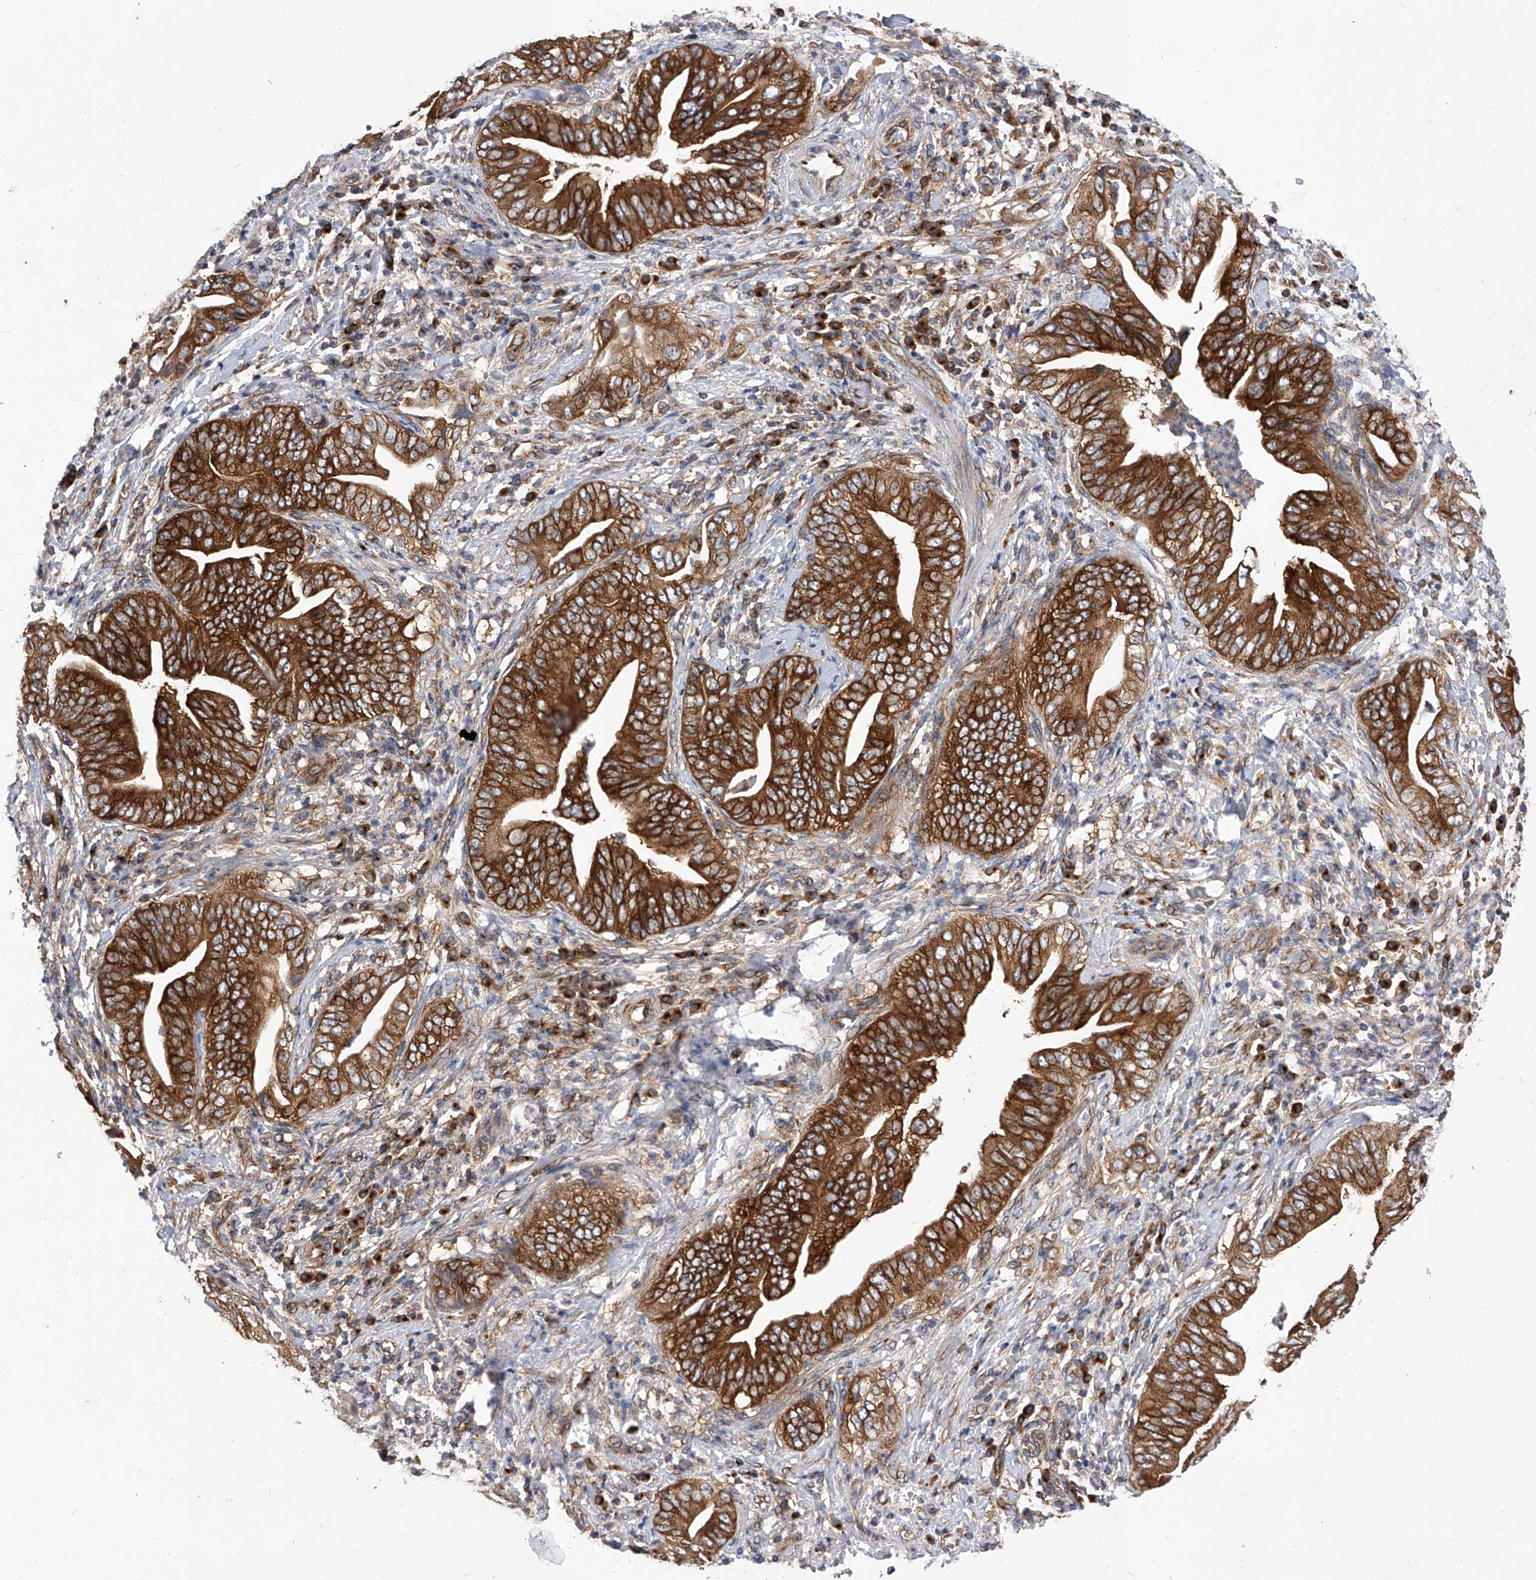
{"staining": {"intensity": "strong", "quantity": ">75%", "location": "cytoplasmic/membranous"}, "tissue": "pancreatic cancer", "cell_type": "Tumor cells", "image_type": "cancer", "snomed": [{"axis": "morphology", "description": "Adenocarcinoma, NOS"}, {"axis": "topography", "description": "Pancreas"}], "caption": "High-power microscopy captured an immunohistochemistry image of pancreatic cancer, revealing strong cytoplasmic/membranous positivity in approximately >75% of tumor cells.", "gene": "CFAP410", "patient": {"sex": "male", "age": 75}}